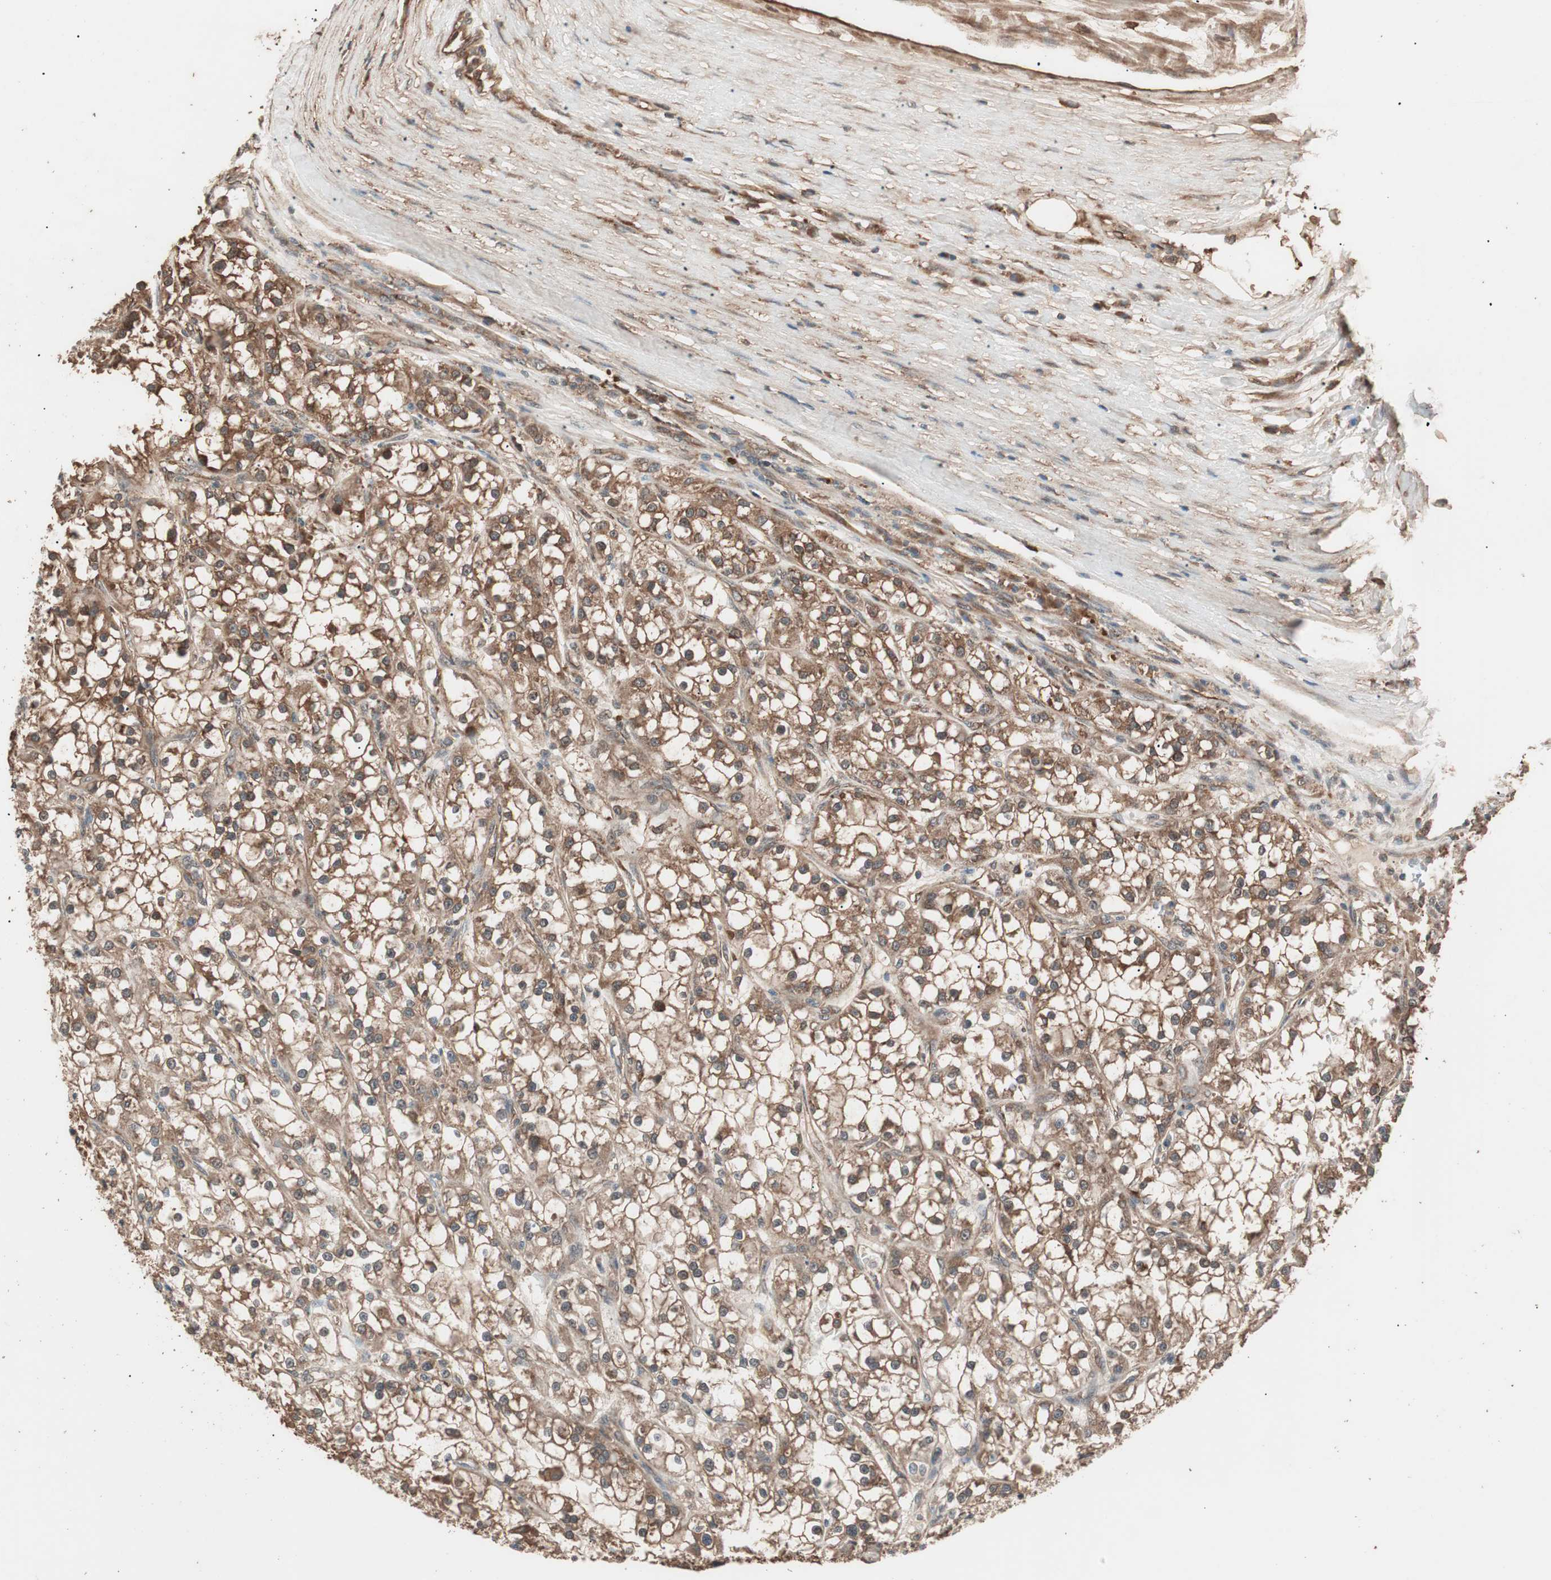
{"staining": {"intensity": "moderate", "quantity": ">75%", "location": "cytoplasmic/membranous"}, "tissue": "renal cancer", "cell_type": "Tumor cells", "image_type": "cancer", "snomed": [{"axis": "morphology", "description": "Adenocarcinoma, NOS"}, {"axis": "topography", "description": "Kidney"}], "caption": "Protein expression analysis of human renal cancer (adenocarcinoma) reveals moderate cytoplasmic/membranous positivity in approximately >75% of tumor cells.", "gene": "CCN4", "patient": {"sex": "female", "age": 52}}